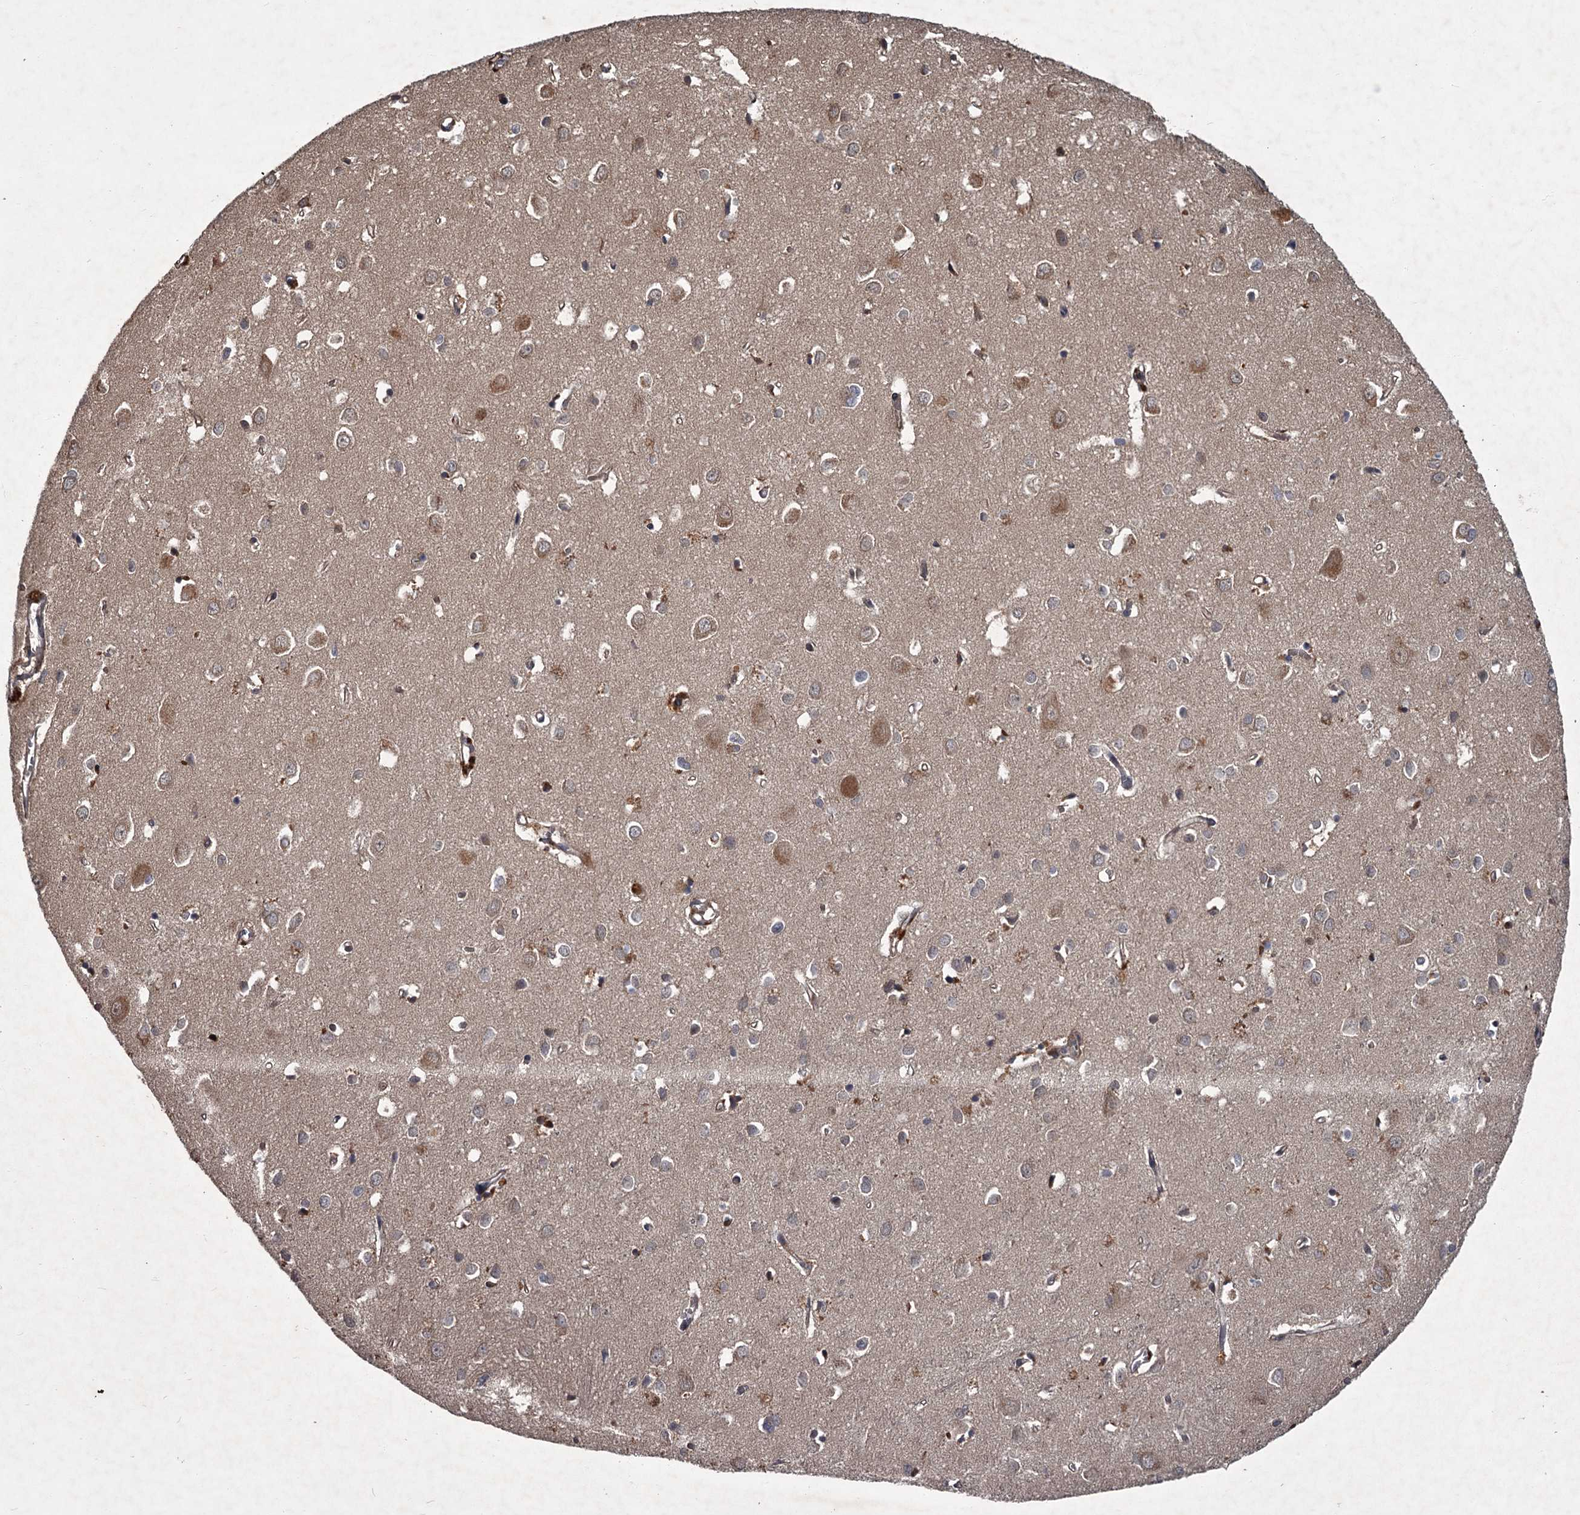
{"staining": {"intensity": "negative", "quantity": "none", "location": "none"}, "tissue": "cerebral cortex", "cell_type": "Endothelial cells", "image_type": "normal", "snomed": [{"axis": "morphology", "description": "Normal tissue, NOS"}, {"axis": "topography", "description": "Cerebral cortex"}], "caption": "Image shows no significant protein positivity in endothelial cells of unremarkable cerebral cortex. (DAB IHC visualized using brightfield microscopy, high magnification).", "gene": "UNC93B1", "patient": {"sex": "female", "age": 64}}